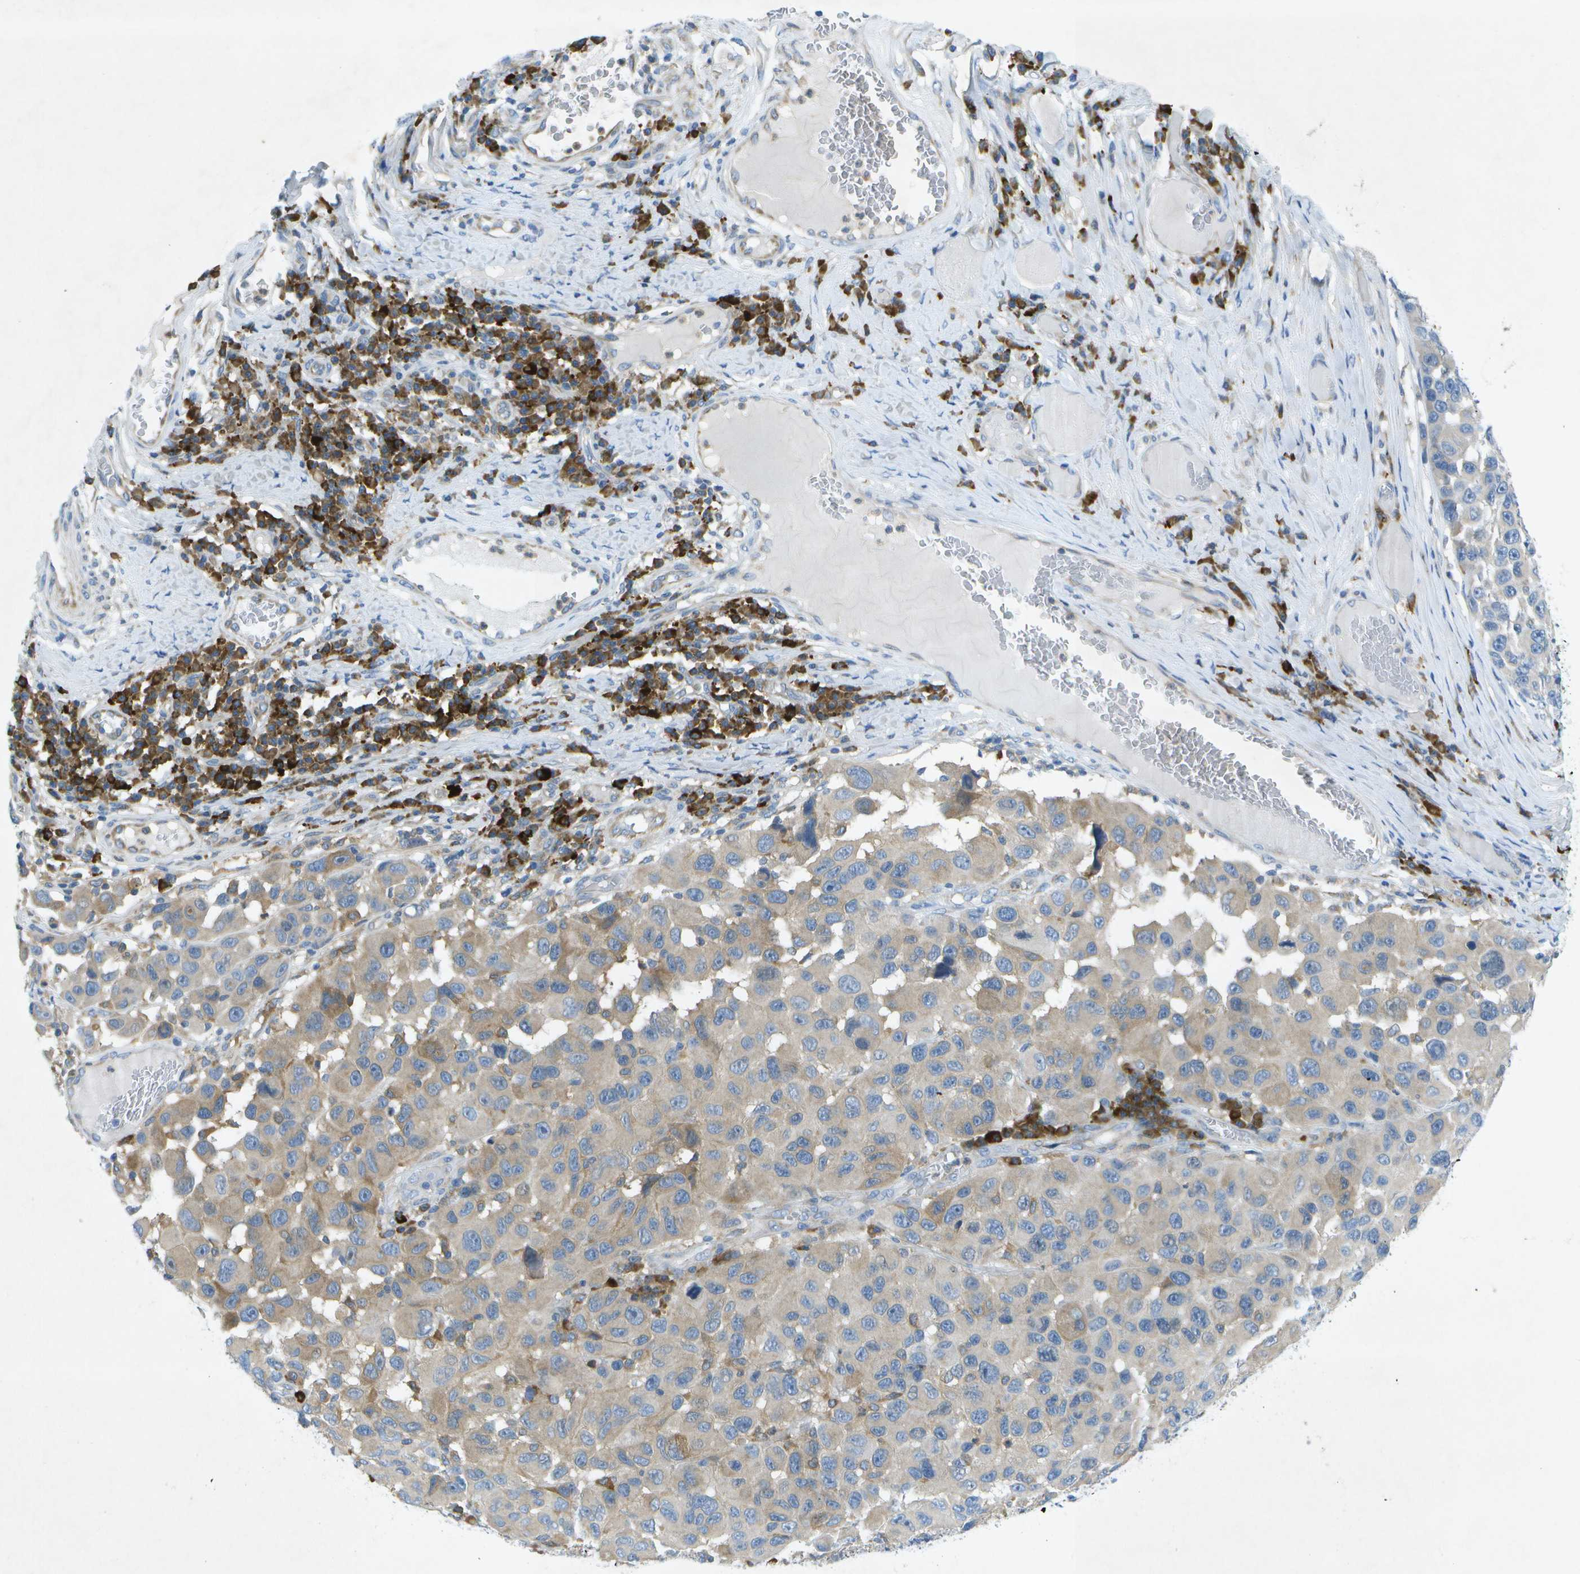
{"staining": {"intensity": "weak", "quantity": "<25%", "location": "cytoplasmic/membranous"}, "tissue": "melanoma", "cell_type": "Tumor cells", "image_type": "cancer", "snomed": [{"axis": "morphology", "description": "Malignant melanoma, NOS"}, {"axis": "topography", "description": "Skin"}], "caption": "IHC image of malignant melanoma stained for a protein (brown), which displays no staining in tumor cells.", "gene": "WNK2", "patient": {"sex": "male", "age": 53}}